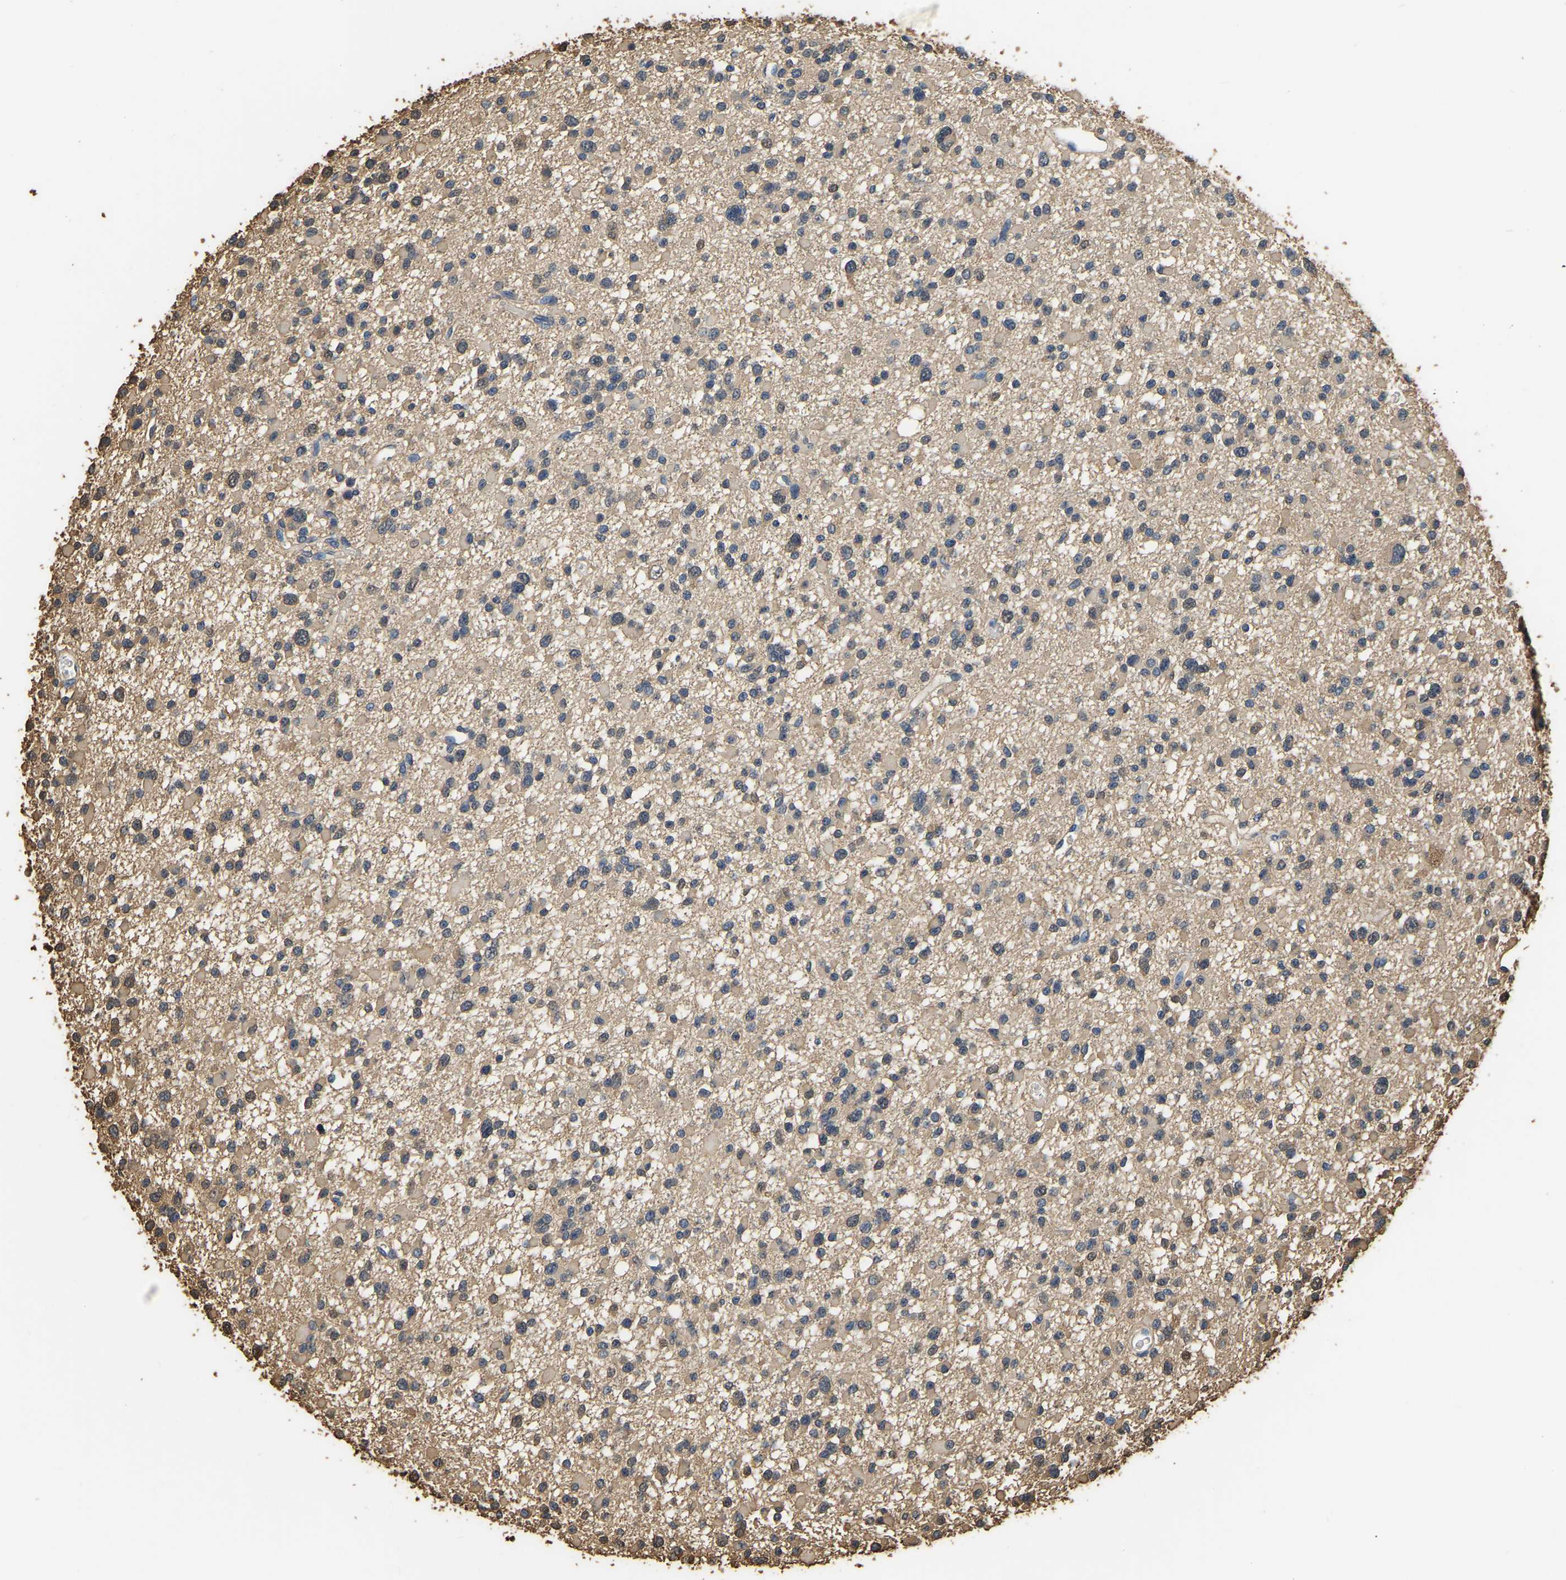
{"staining": {"intensity": "weak", "quantity": ">75%", "location": "cytoplasmic/membranous"}, "tissue": "glioma", "cell_type": "Tumor cells", "image_type": "cancer", "snomed": [{"axis": "morphology", "description": "Glioma, malignant, Low grade"}, {"axis": "topography", "description": "Brain"}], "caption": "Glioma was stained to show a protein in brown. There is low levels of weak cytoplasmic/membranous positivity in about >75% of tumor cells.", "gene": "LDHB", "patient": {"sex": "female", "age": 22}}